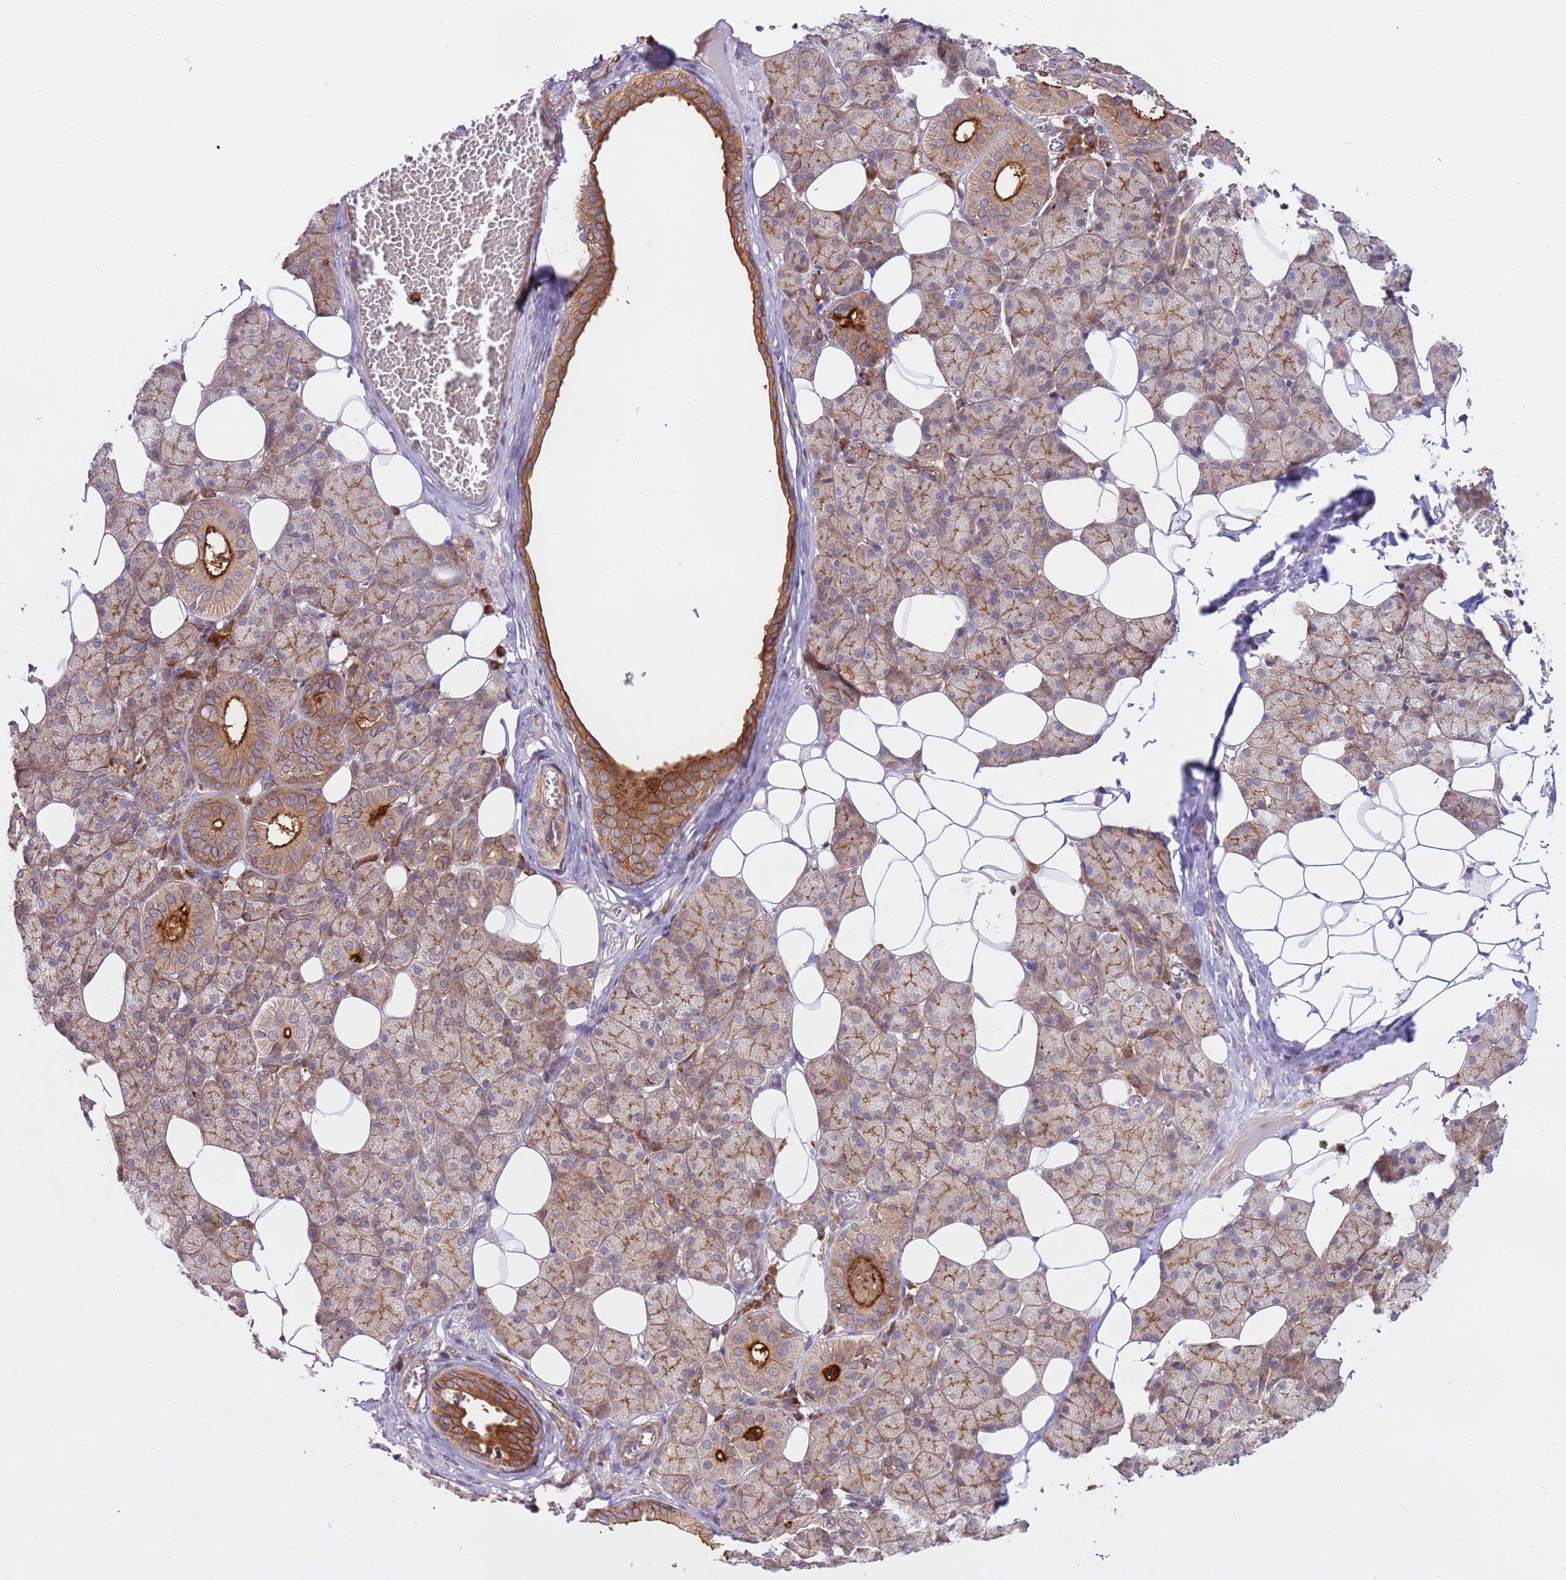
{"staining": {"intensity": "moderate", "quantity": ">75%", "location": "cytoplasmic/membranous"}, "tissue": "salivary gland", "cell_type": "Glandular cells", "image_type": "normal", "snomed": [{"axis": "morphology", "description": "Normal tissue, NOS"}, {"axis": "topography", "description": "Salivary gland"}], "caption": "Protein expression analysis of normal salivary gland displays moderate cytoplasmic/membranous staining in approximately >75% of glandular cells. The staining is performed using DAB (3,3'-diaminobenzidine) brown chromogen to label protein expression. The nuclei are counter-stained blue using hematoxylin.", "gene": "DDX19B", "patient": {"sex": "female", "age": 33}}